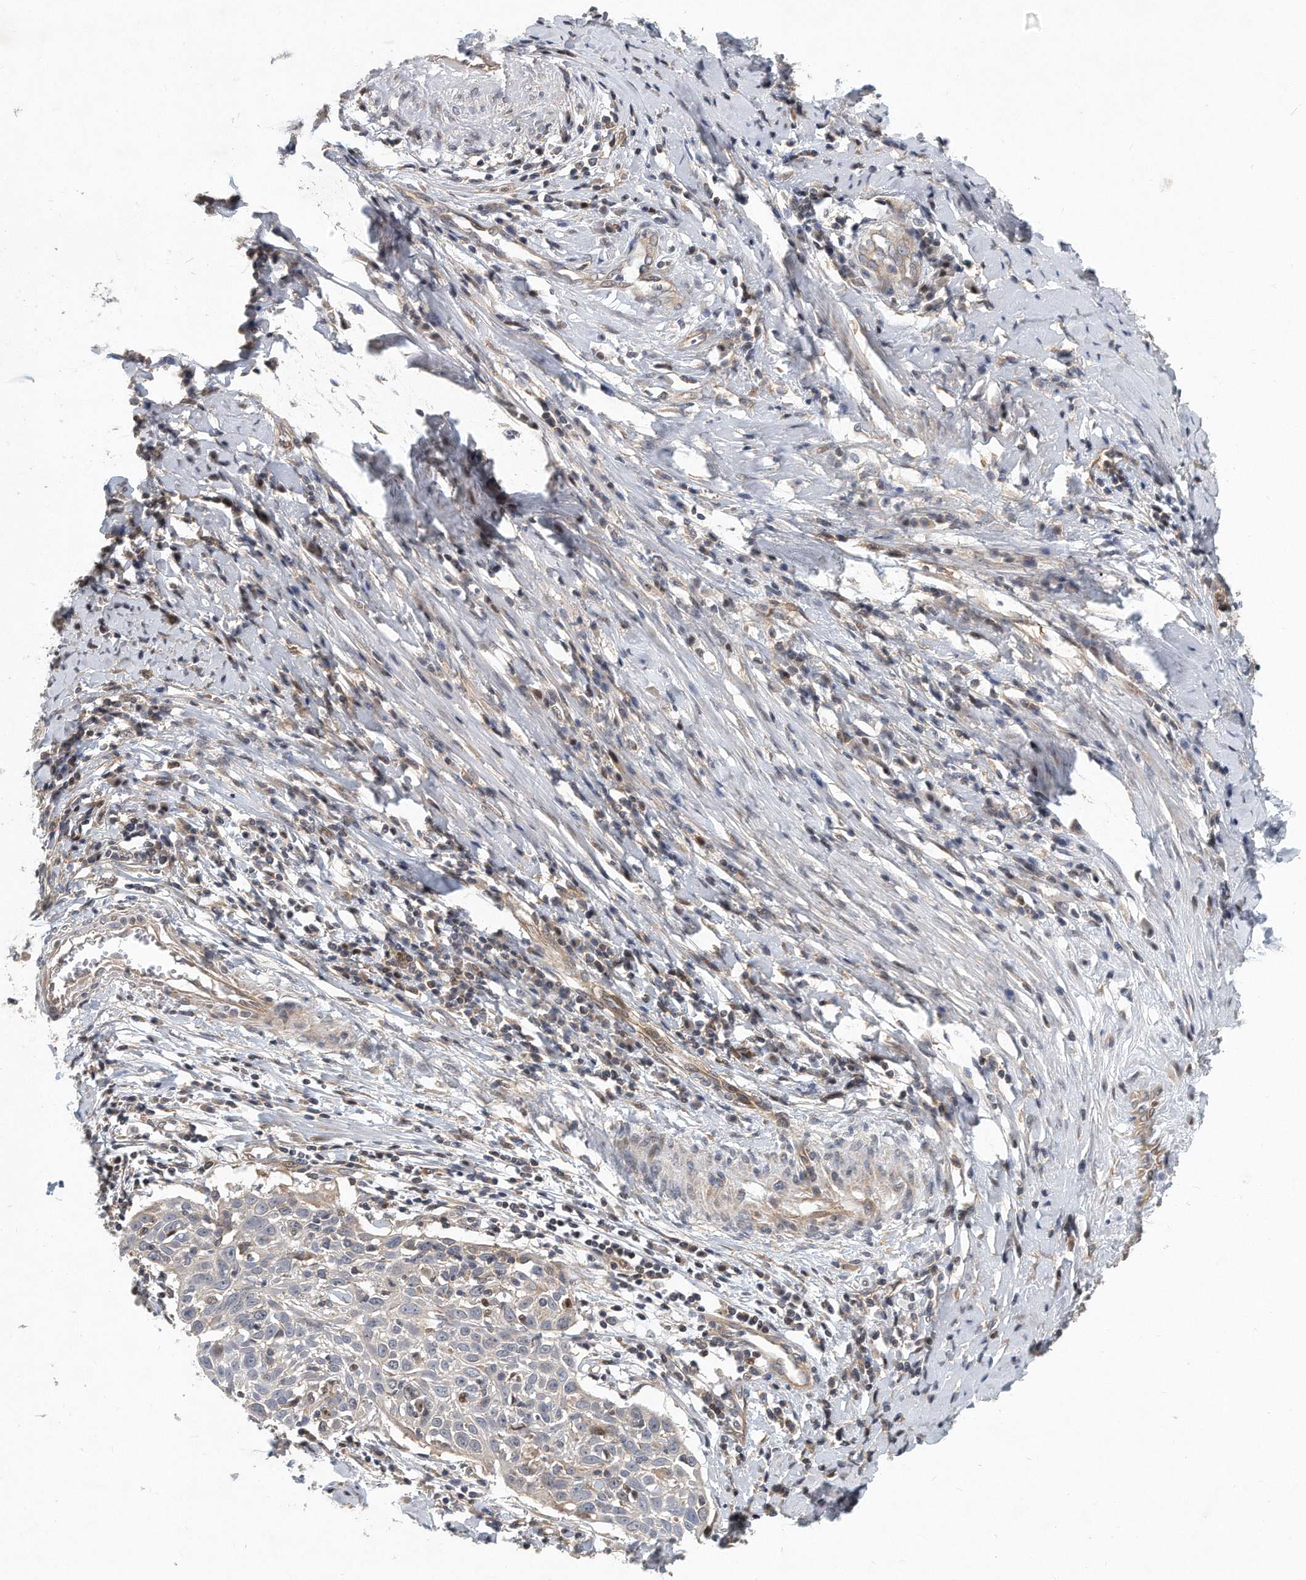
{"staining": {"intensity": "negative", "quantity": "none", "location": "none"}, "tissue": "cervical cancer", "cell_type": "Tumor cells", "image_type": "cancer", "snomed": [{"axis": "morphology", "description": "Squamous cell carcinoma, NOS"}, {"axis": "topography", "description": "Cervix"}], "caption": "DAB (3,3'-diaminobenzidine) immunohistochemical staining of cervical cancer (squamous cell carcinoma) exhibits no significant expression in tumor cells.", "gene": "PCDH8", "patient": {"sex": "female", "age": 51}}